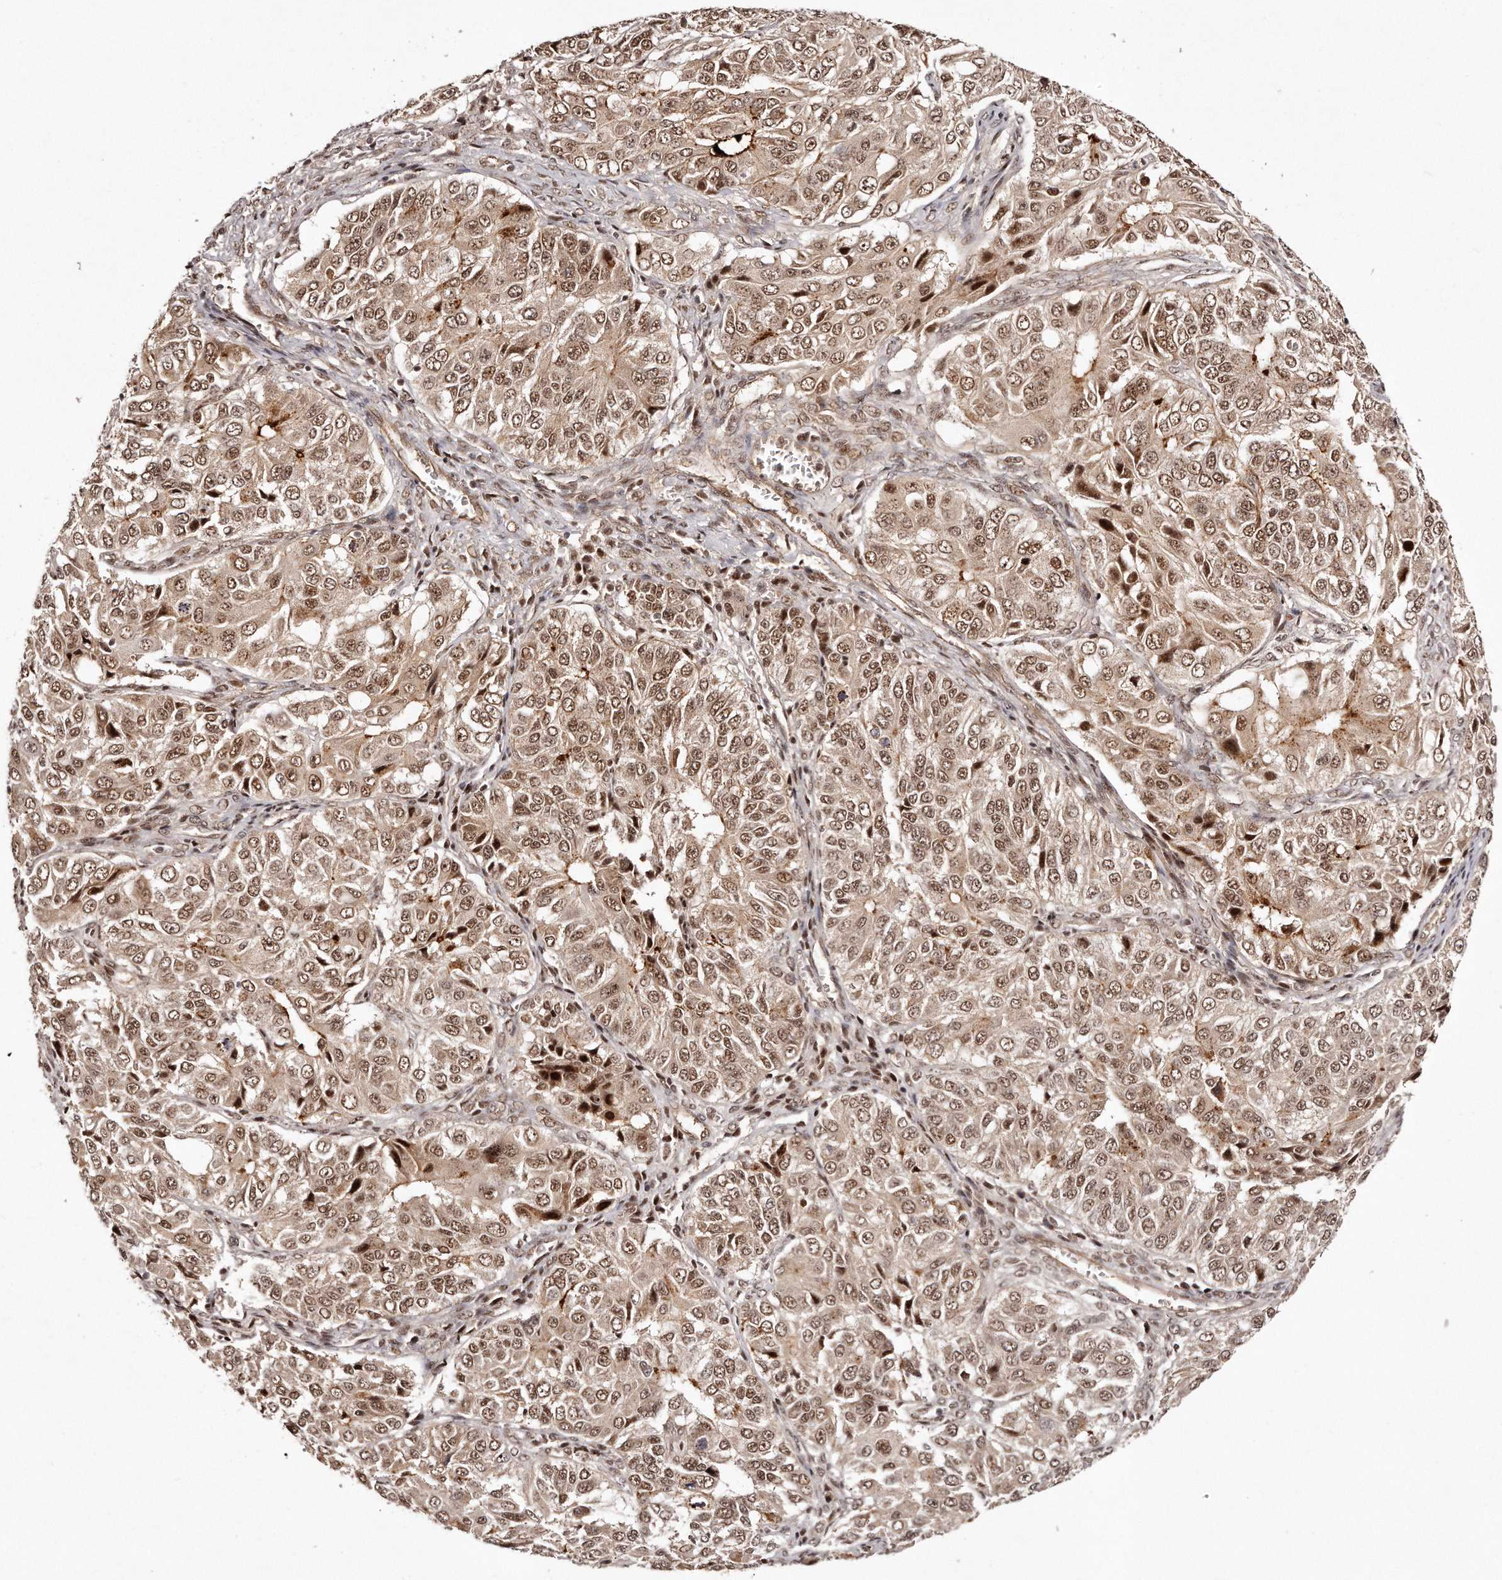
{"staining": {"intensity": "moderate", "quantity": ">75%", "location": "cytoplasmic/membranous,nuclear"}, "tissue": "ovarian cancer", "cell_type": "Tumor cells", "image_type": "cancer", "snomed": [{"axis": "morphology", "description": "Carcinoma, endometroid"}, {"axis": "topography", "description": "Ovary"}], "caption": "Protein staining of ovarian cancer tissue reveals moderate cytoplasmic/membranous and nuclear positivity in about >75% of tumor cells.", "gene": "SOX4", "patient": {"sex": "female", "age": 51}}